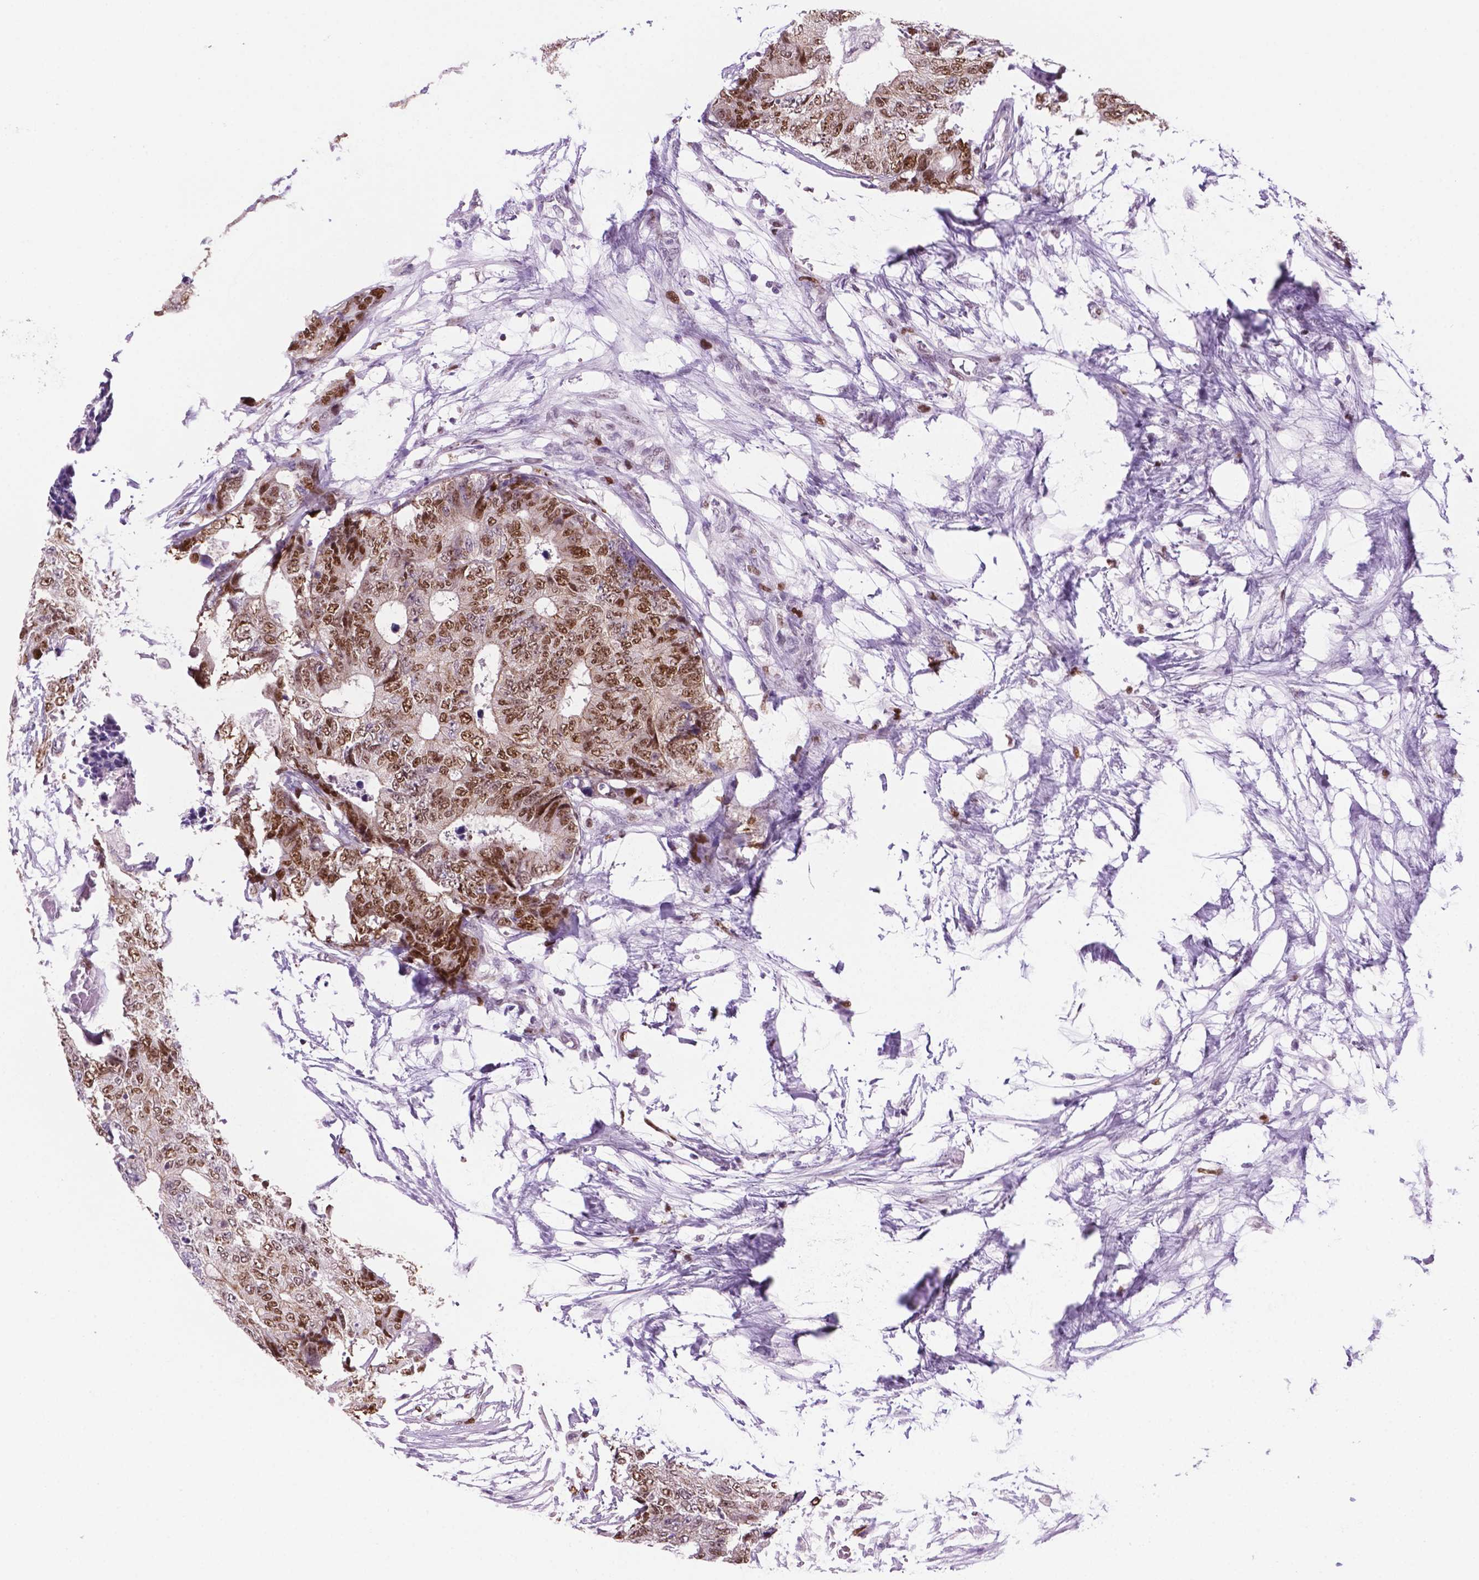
{"staining": {"intensity": "moderate", "quantity": ">75%", "location": "nuclear"}, "tissue": "colorectal cancer", "cell_type": "Tumor cells", "image_type": "cancer", "snomed": [{"axis": "morphology", "description": "Adenocarcinoma, NOS"}, {"axis": "topography", "description": "Colon"}], "caption": "Colorectal cancer (adenocarcinoma) stained with a protein marker demonstrates moderate staining in tumor cells.", "gene": "NCAPH2", "patient": {"sex": "female", "age": 48}}